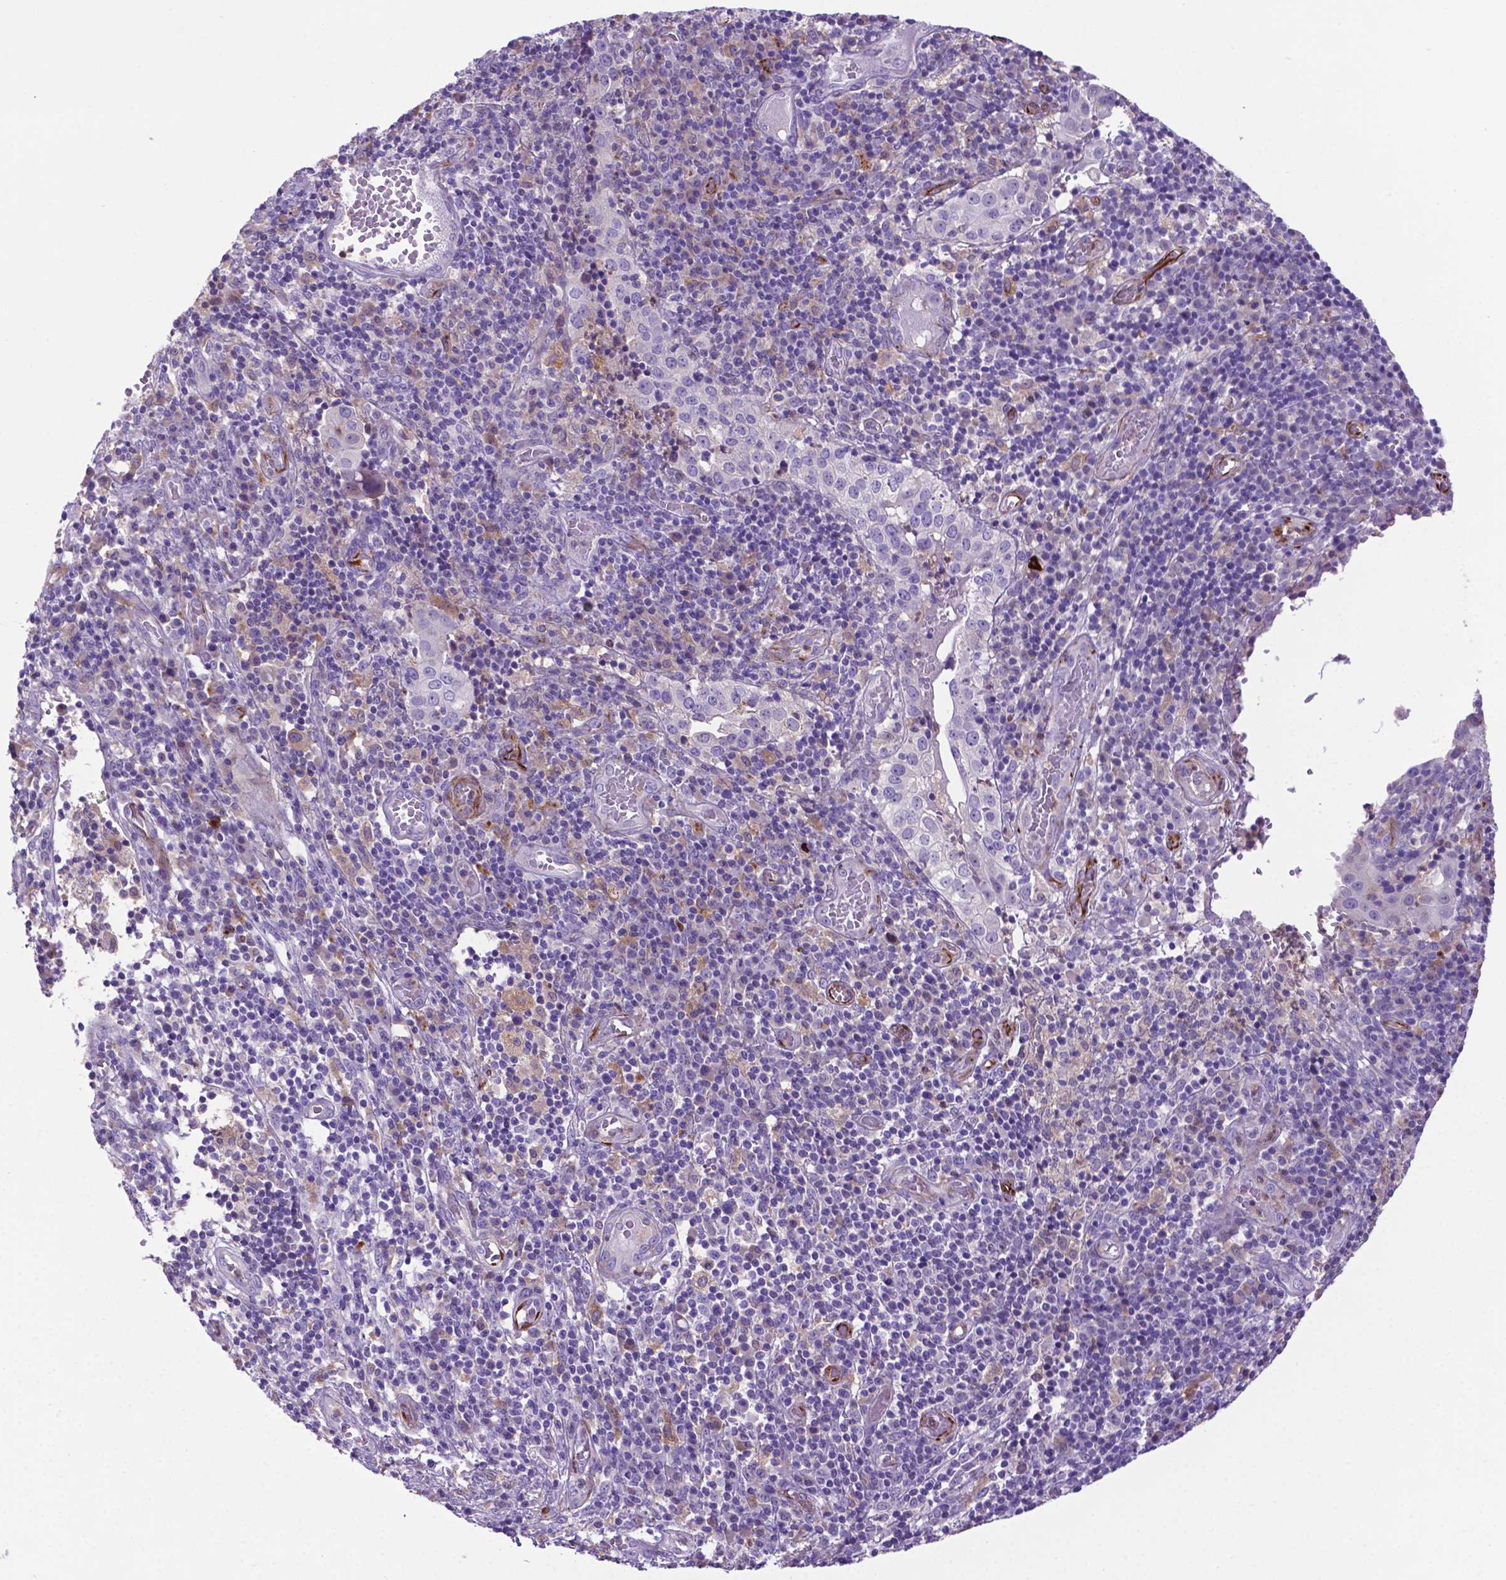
{"staining": {"intensity": "negative", "quantity": "none", "location": "none"}, "tissue": "cervical cancer", "cell_type": "Tumor cells", "image_type": "cancer", "snomed": [{"axis": "morphology", "description": "Squamous cell carcinoma, NOS"}, {"axis": "topography", "description": "Cervix"}], "caption": "Micrograph shows no protein staining in tumor cells of cervical cancer tissue.", "gene": "LZTR1", "patient": {"sex": "female", "age": 39}}